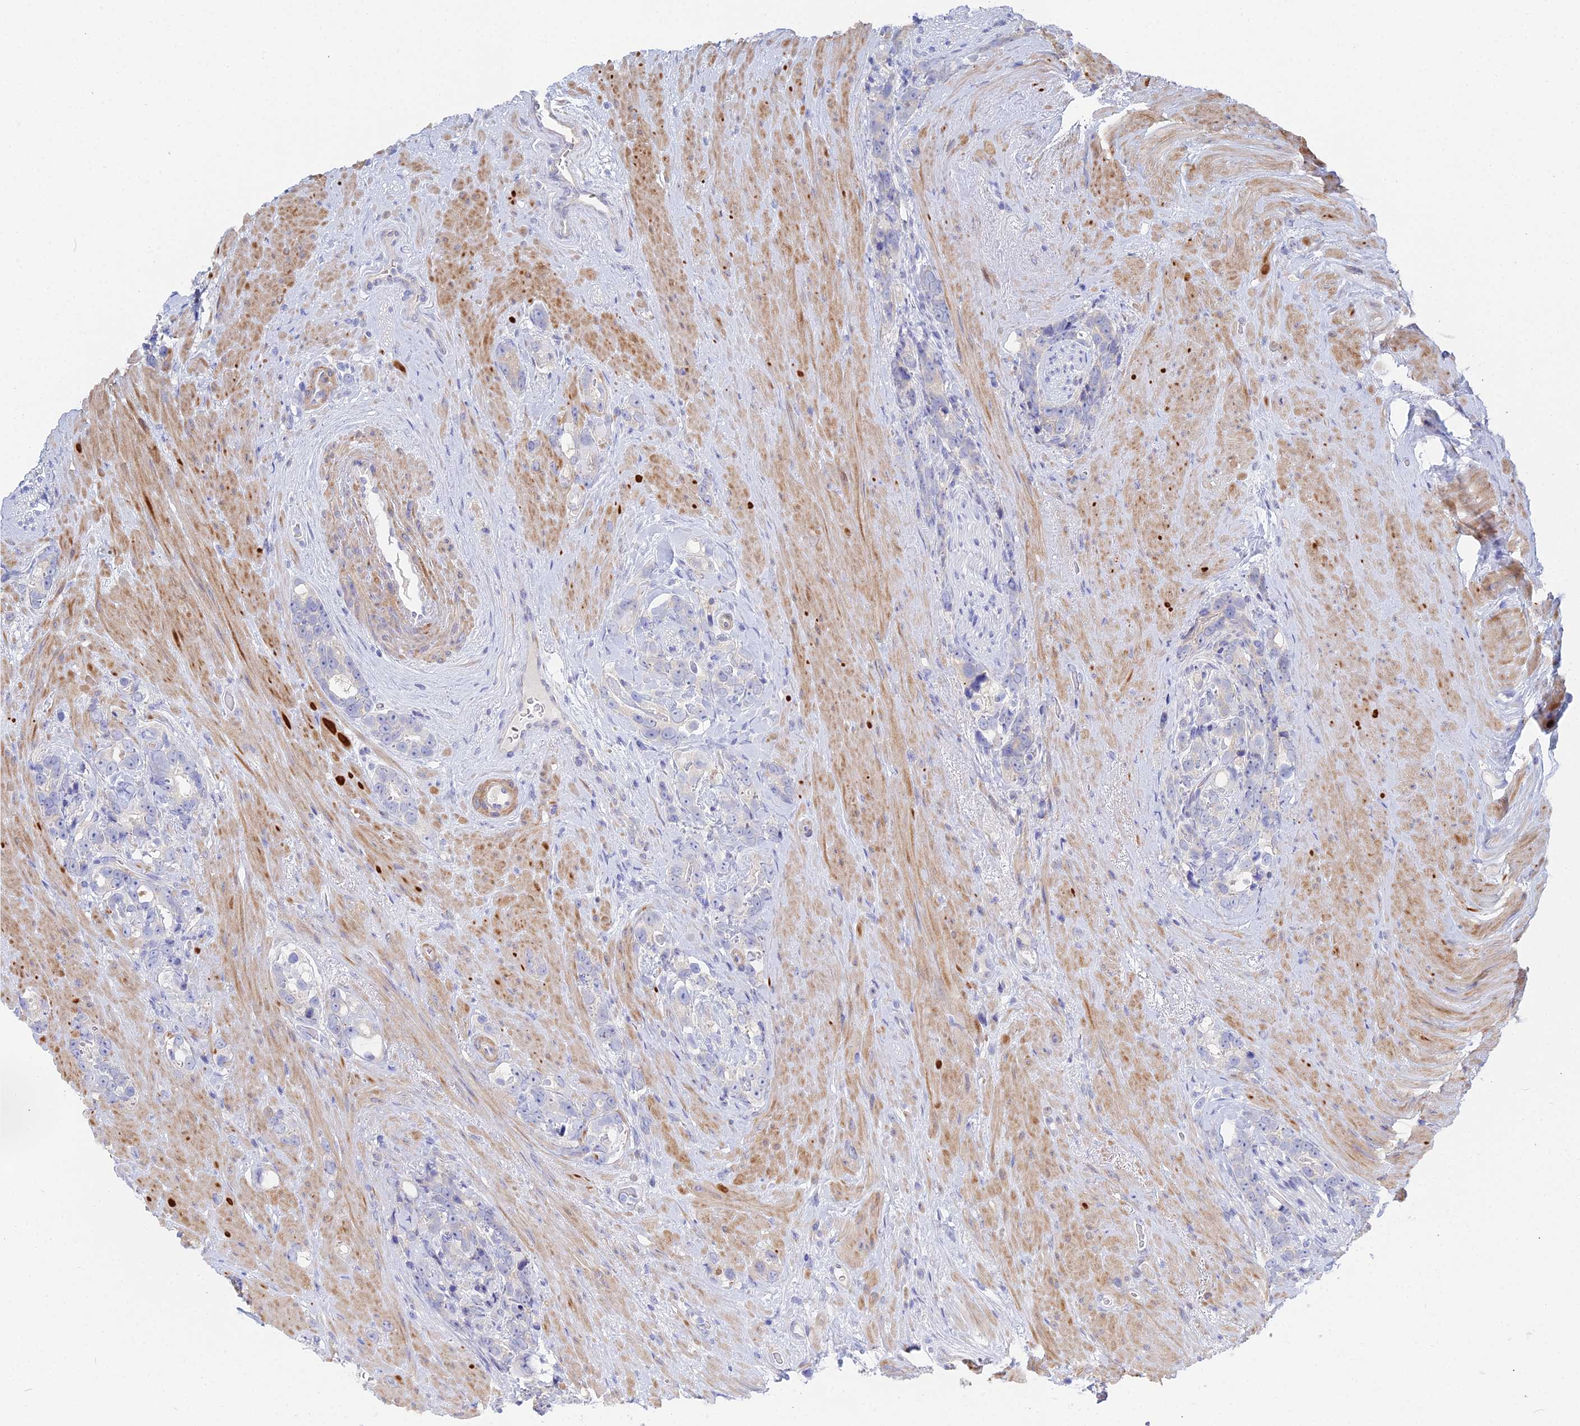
{"staining": {"intensity": "negative", "quantity": "none", "location": "none"}, "tissue": "prostate cancer", "cell_type": "Tumor cells", "image_type": "cancer", "snomed": [{"axis": "morphology", "description": "Adenocarcinoma, High grade"}, {"axis": "topography", "description": "Prostate"}], "caption": "A high-resolution photomicrograph shows IHC staining of prostate cancer, which shows no significant staining in tumor cells. (DAB (3,3'-diaminobenzidine) immunohistochemistry (IHC) visualized using brightfield microscopy, high magnification).", "gene": "DNAH14", "patient": {"sex": "male", "age": 74}}